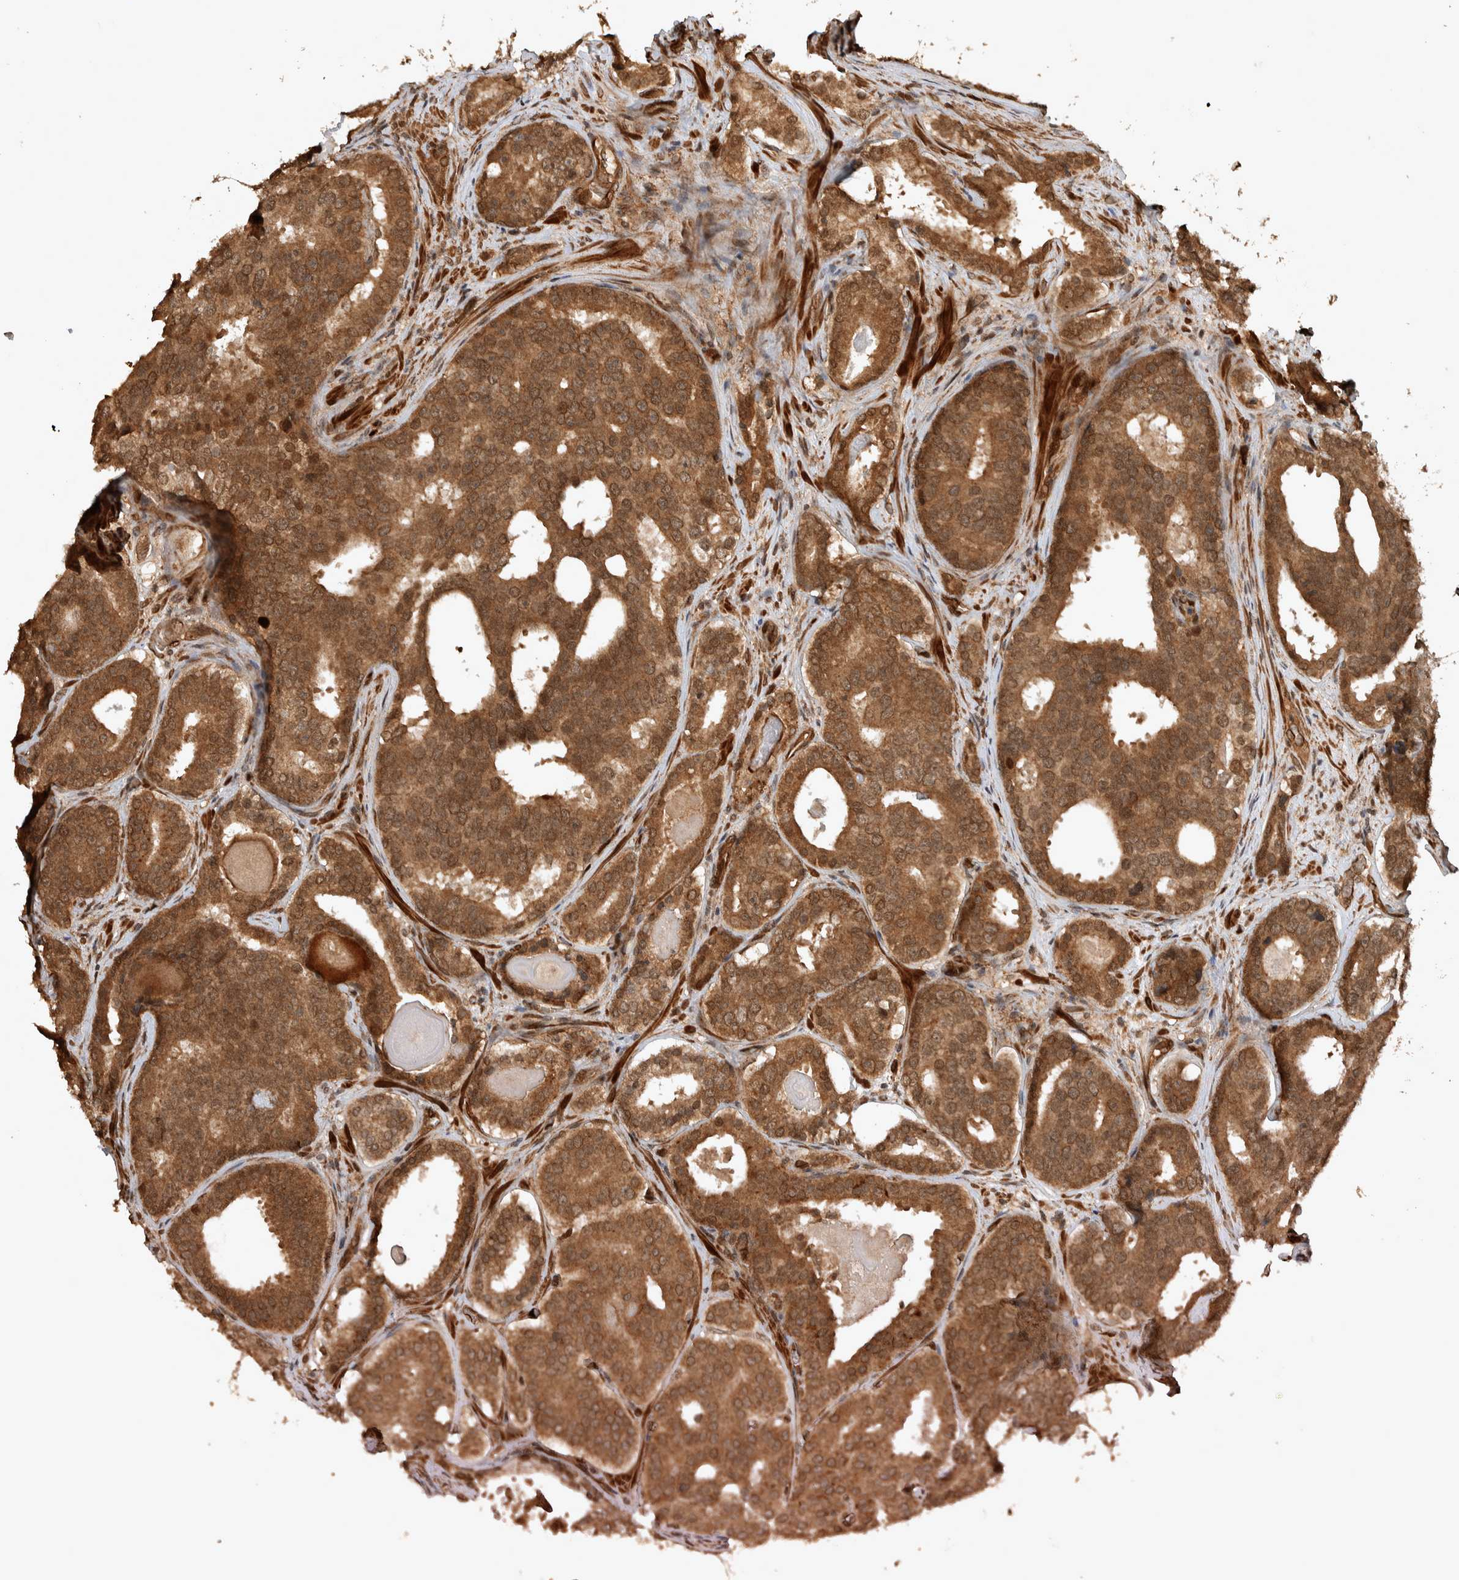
{"staining": {"intensity": "moderate", "quantity": ">75%", "location": "cytoplasmic/membranous"}, "tissue": "prostate cancer", "cell_type": "Tumor cells", "image_type": "cancer", "snomed": [{"axis": "morphology", "description": "Adenocarcinoma, High grade"}, {"axis": "topography", "description": "Prostate"}], "caption": "Tumor cells demonstrate medium levels of moderate cytoplasmic/membranous staining in approximately >75% of cells in prostate cancer (adenocarcinoma (high-grade)).", "gene": "CNTROB", "patient": {"sex": "male", "age": 60}}